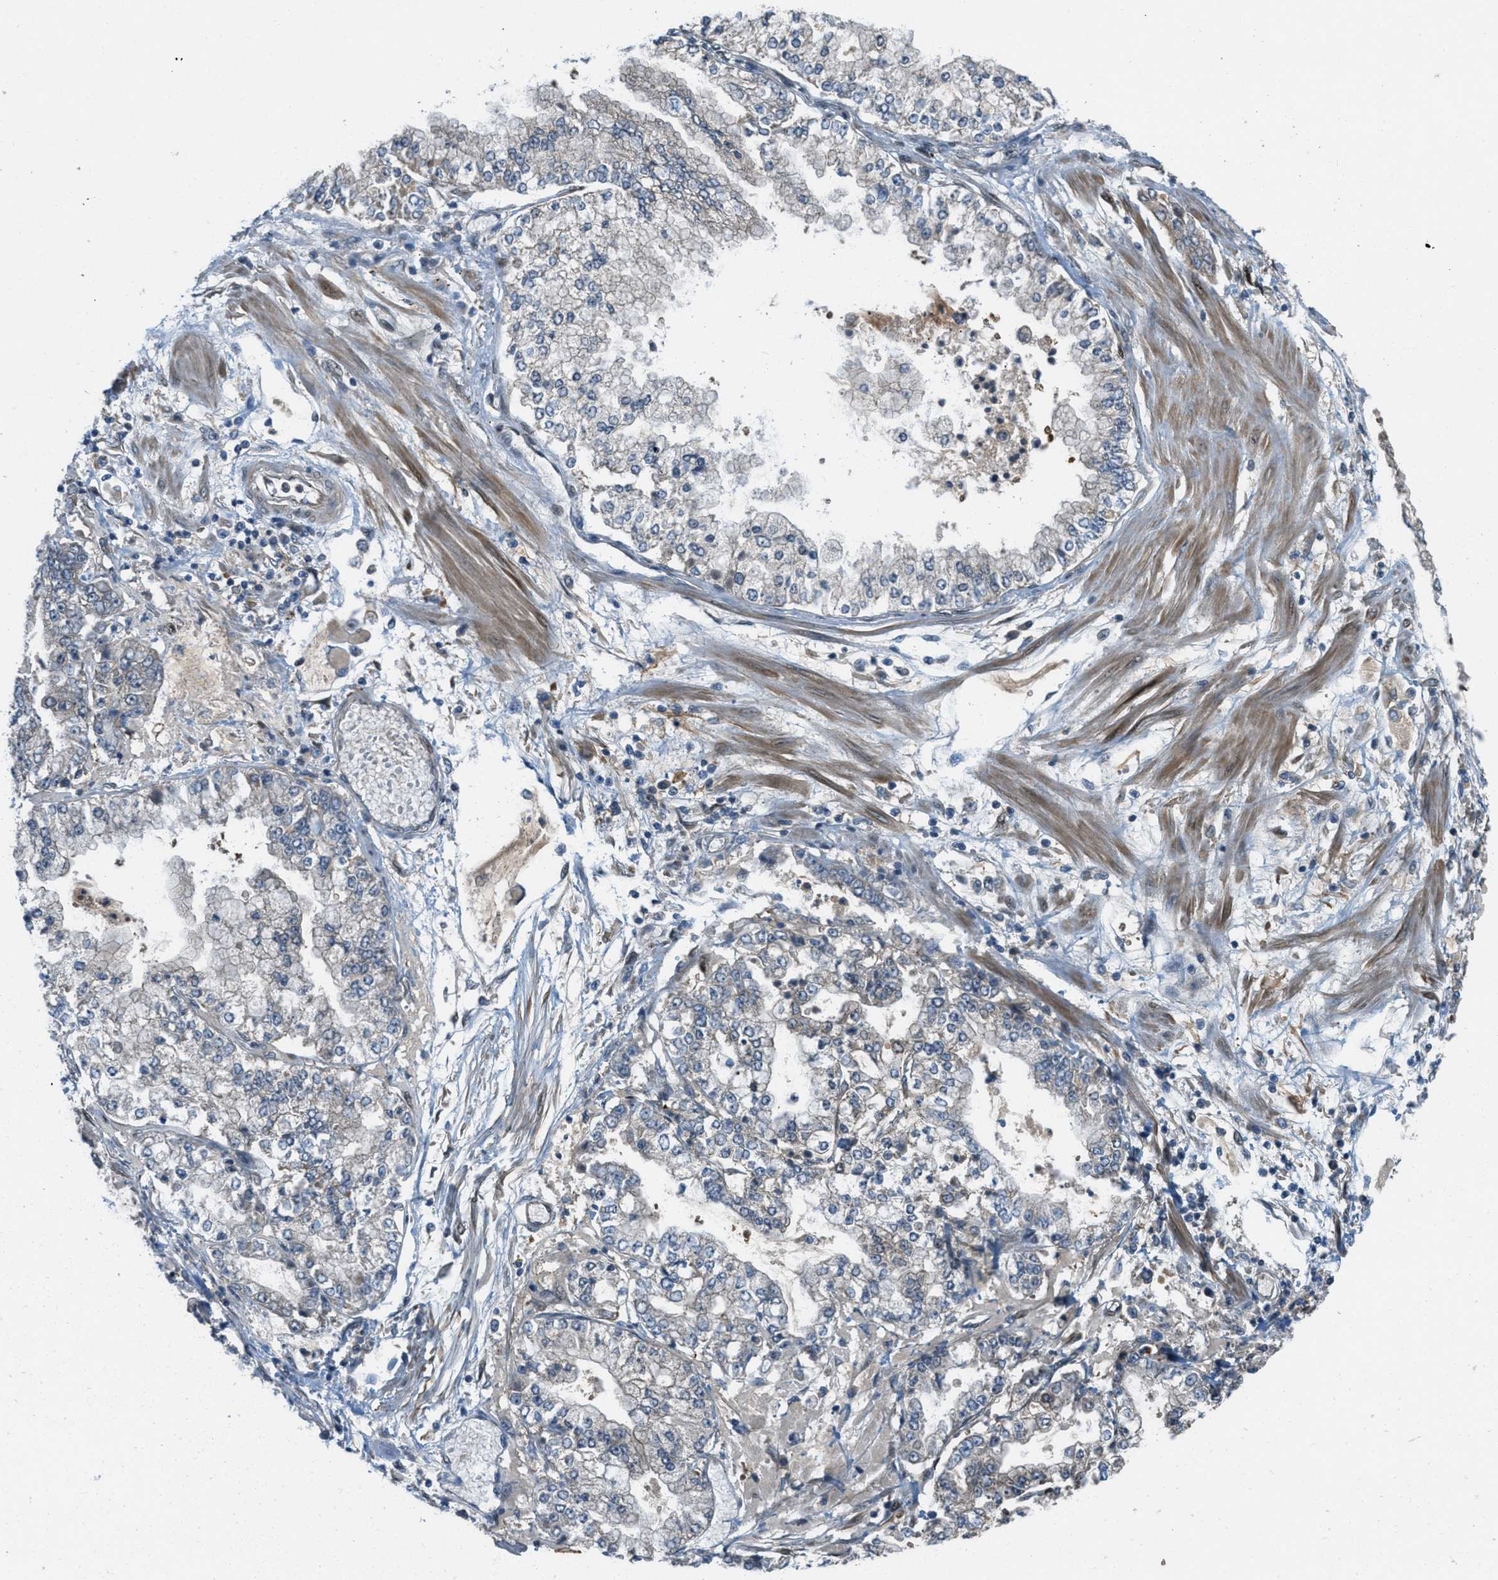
{"staining": {"intensity": "negative", "quantity": "none", "location": "none"}, "tissue": "stomach cancer", "cell_type": "Tumor cells", "image_type": "cancer", "snomed": [{"axis": "morphology", "description": "Adenocarcinoma, NOS"}, {"axis": "topography", "description": "Stomach"}], "caption": "Tumor cells show no significant staining in stomach adenocarcinoma.", "gene": "ADCY6", "patient": {"sex": "male", "age": 76}}